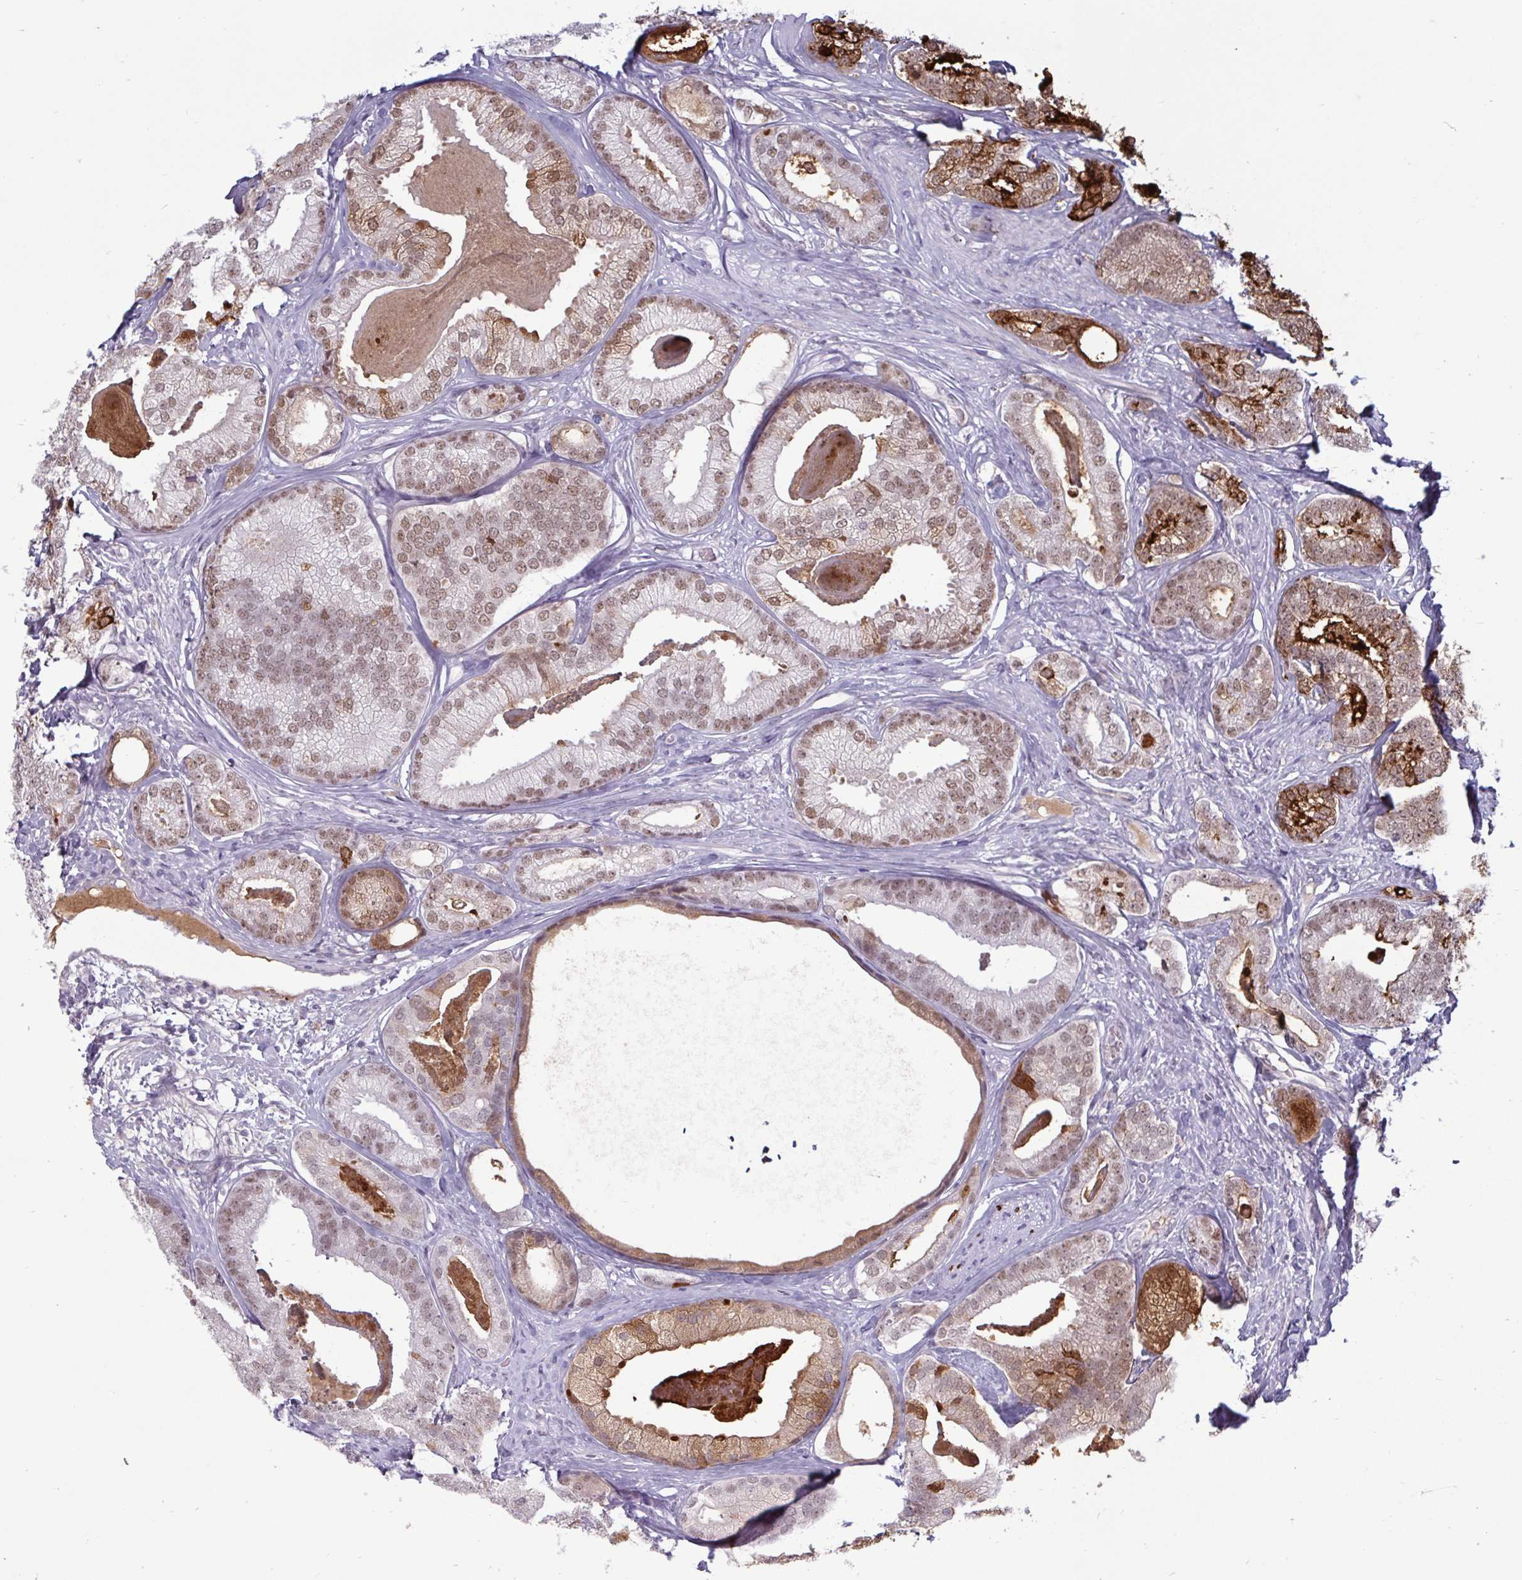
{"staining": {"intensity": "moderate", "quantity": ">75%", "location": "nuclear"}, "tissue": "prostate cancer", "cell_type": "Tumor cells", "image_type": "cancer", "snomed": [{"axis": "morphology", "description": "Adenocarcinoma, Low grade"}, {"axis": "topography", "description": "Prostate"}], "caption": "Immunohistochemical staining of adenocarcinoma (low-grade) (prostate) displays medium levels of moderate nuclear expression in about >75% of tumor cells.", "gene": "MSMB", "patient": {"sex": "male", "age": 63}}